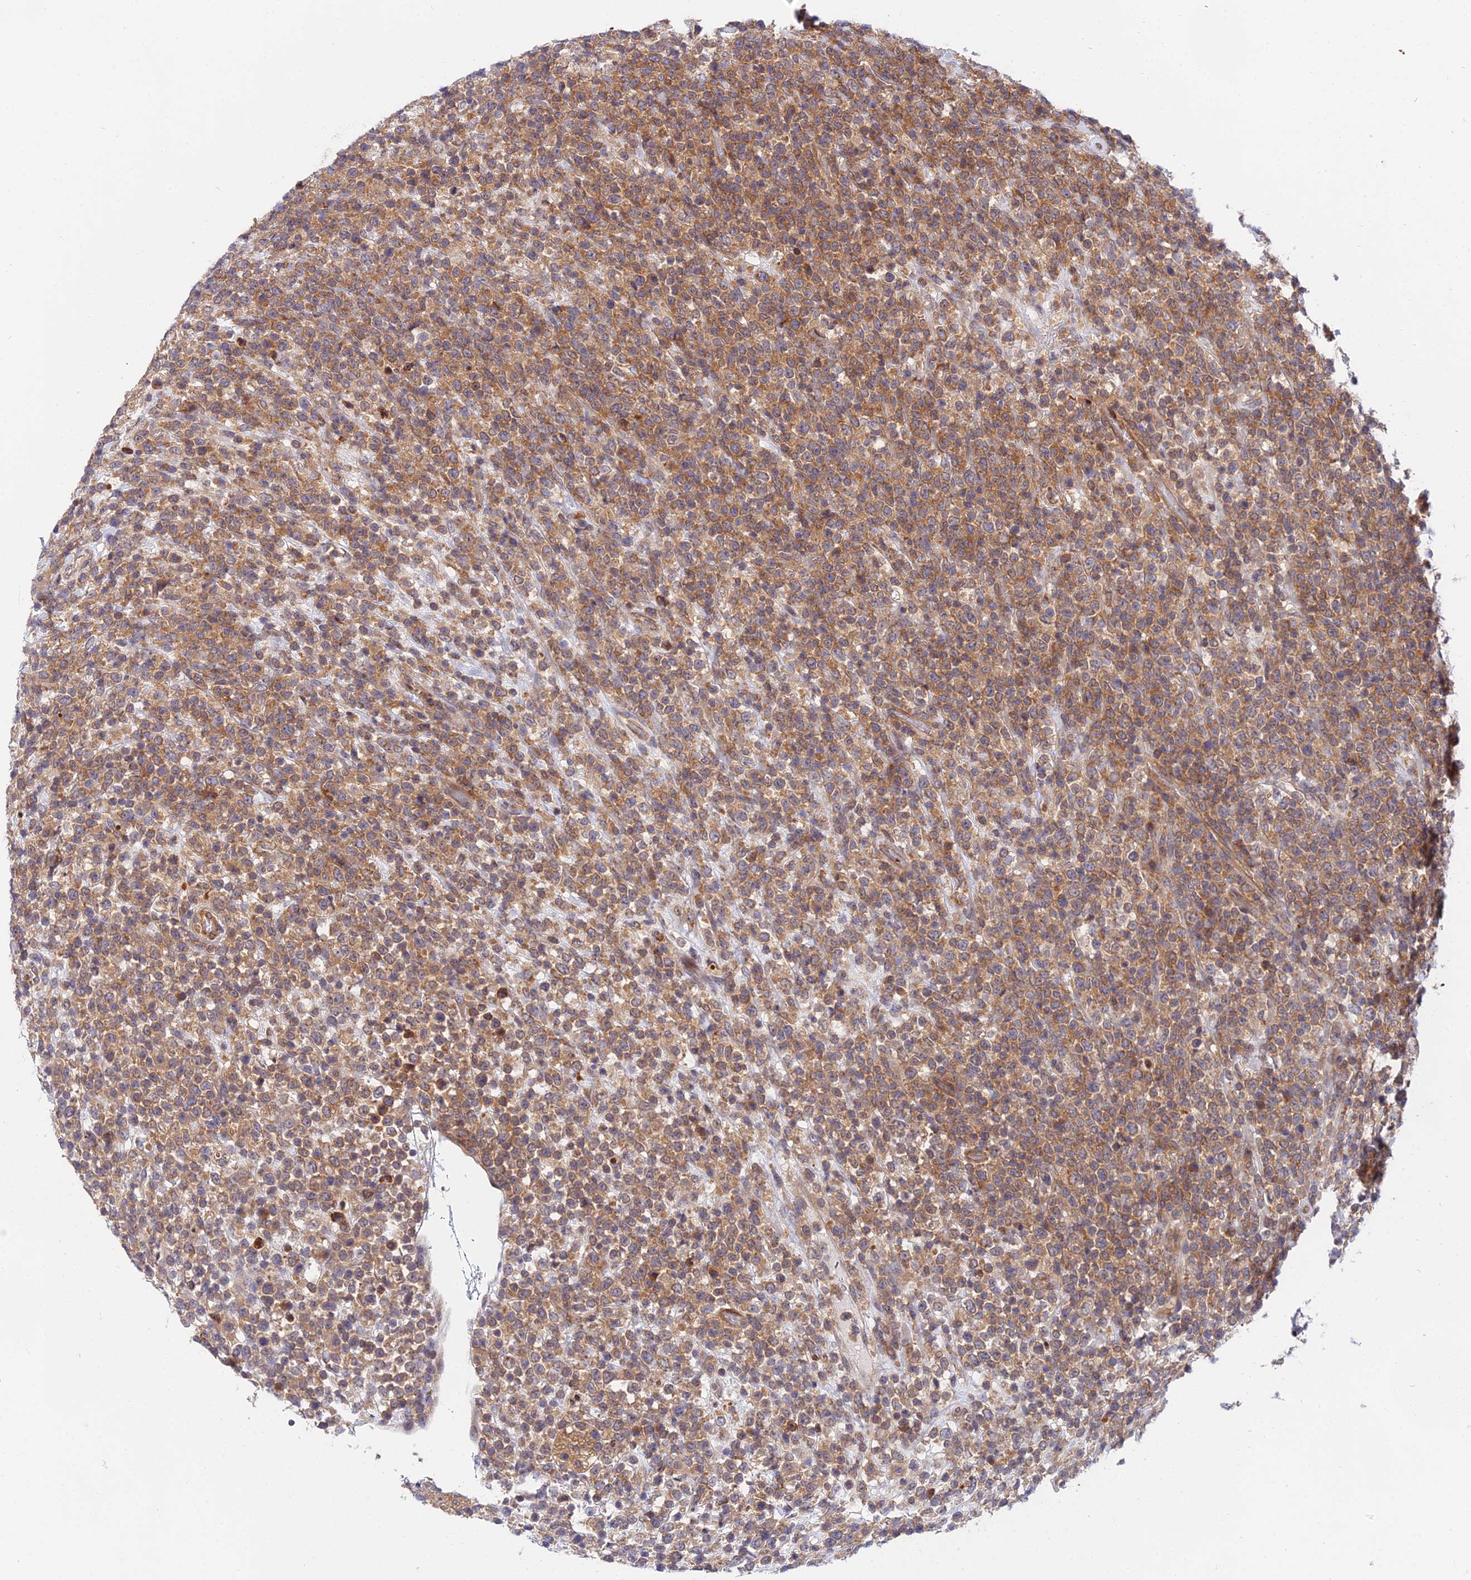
{"staining": {"intensity": "moderate", "quantity": ">75%", "location": "cytoplasmic/membranous"}, "tissue": "lymphoma", "cell_type": "Tumor cells", "image_type": "cancer", "snomed": [{"axis": "morphology", "description": "Malignant lymphoma, non-Hodgkin's type, High grade"}, {"axis": "topography", "description": "Colon"}], "caption": "Malignant lymphoma, non-Hodgkin's type (high-grade) stained for a protein displays moderate cytoplasmic/membranous positivity in tumor cells.", "gene": "PPP2R2C", "patient": {"sex": "female", "age": 53}}